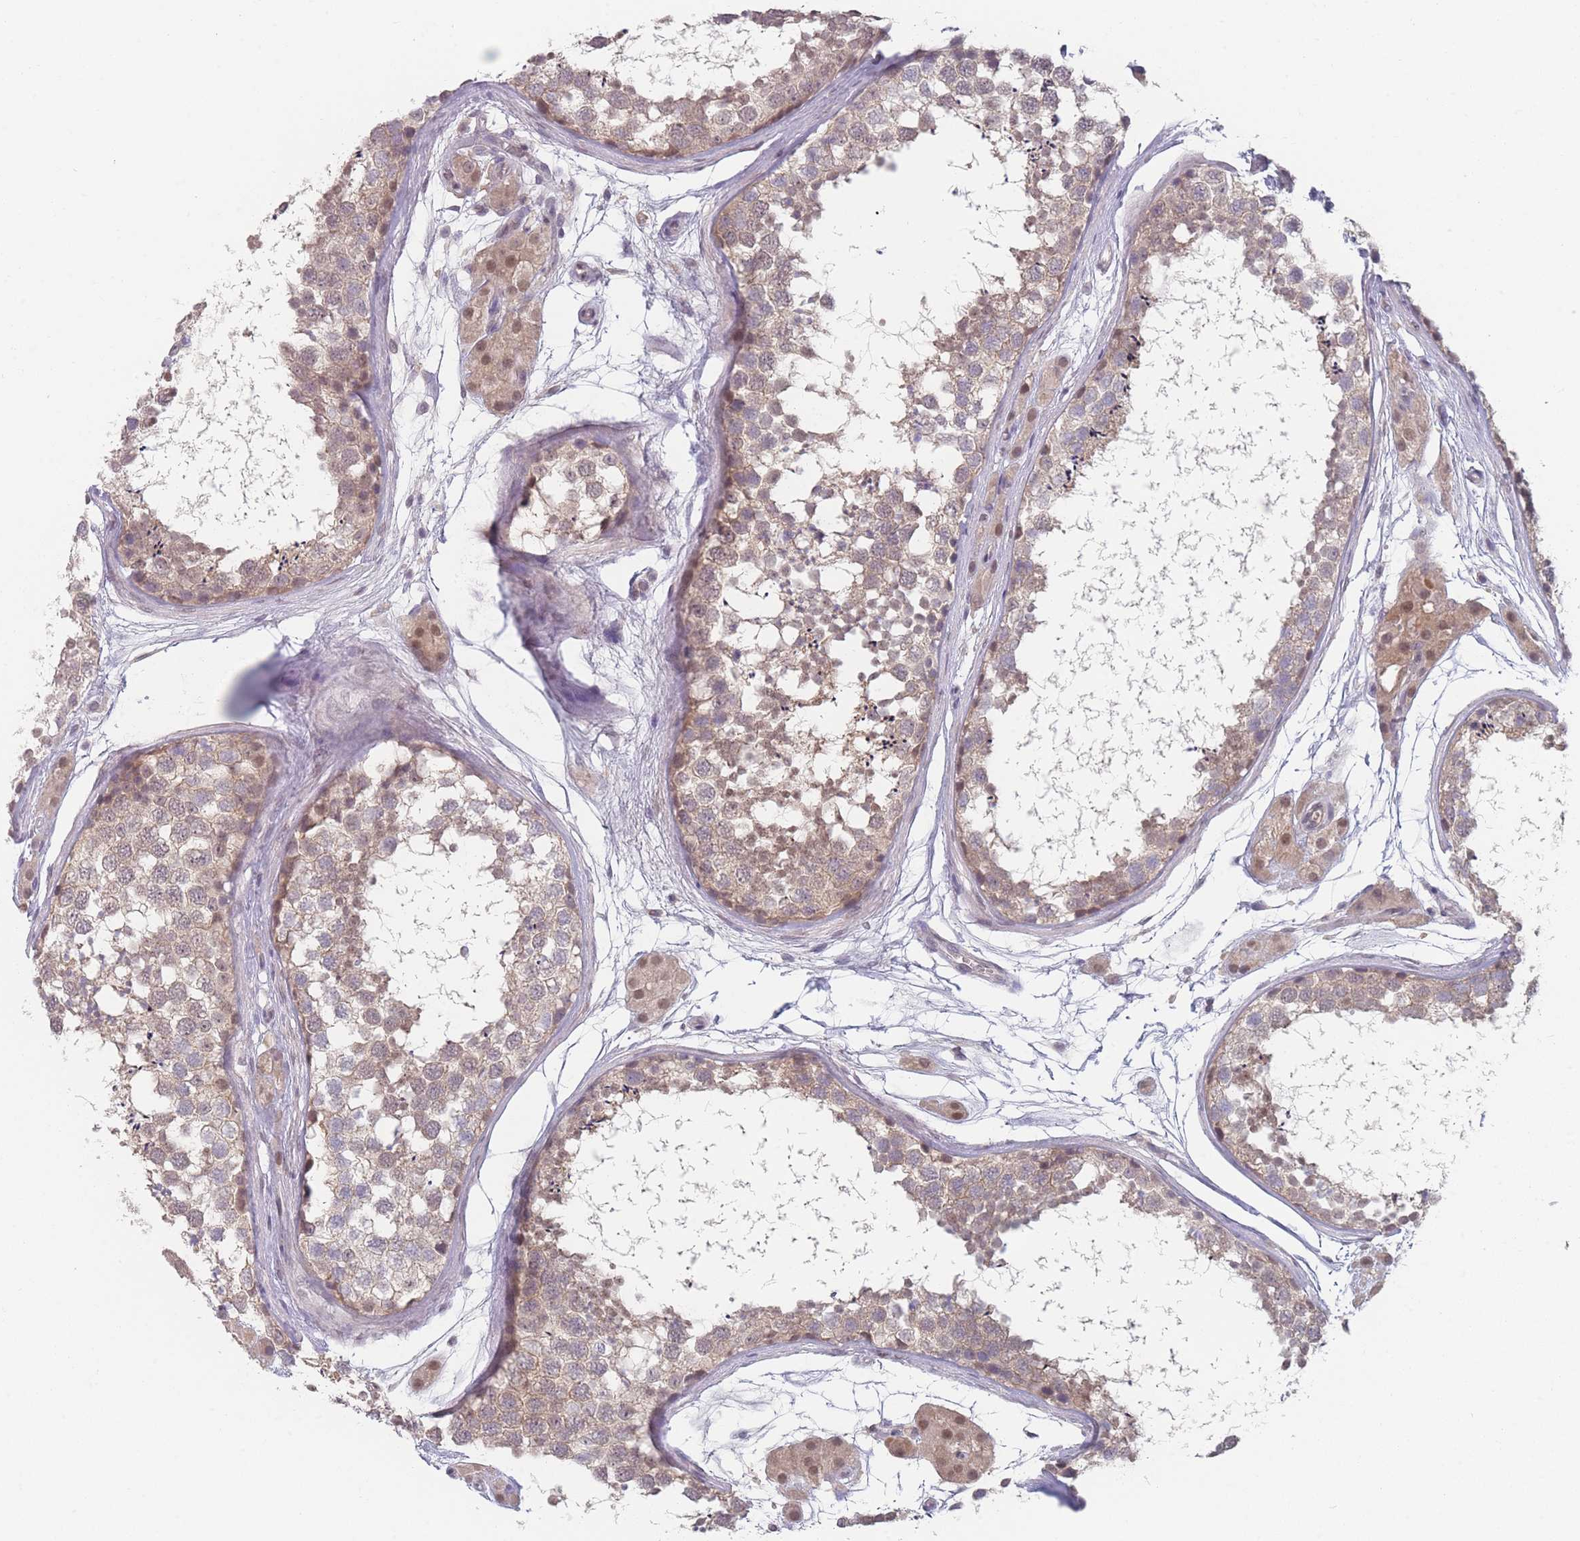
{"staining": {"intensity": "weak", "quantity": "25%-75%", "location": "cytoplasmic/membranous,nuclear"}, "tissue": "testis", "cell_type": "Cells in seminiferous ducts", "image_type": "normal", "snomed": [{"axis": "morphology", "description": "Normal tissue, NOS"}, {"axis": "topography", "description": "Testis"}], "caption": "IHC image of unremarkable testis: human testis stained using immunohistochemistry (IHC) exhibits low levels of weak protein expression localized specifically in the cytoplasmic/membranous,nuclear of cells in seminiferous ducts, appearing as a cytoplasmic/membranous,nuclear brown color.", "gene": "ANKRD10", "patient": {"sex": "male", "age": 56}}